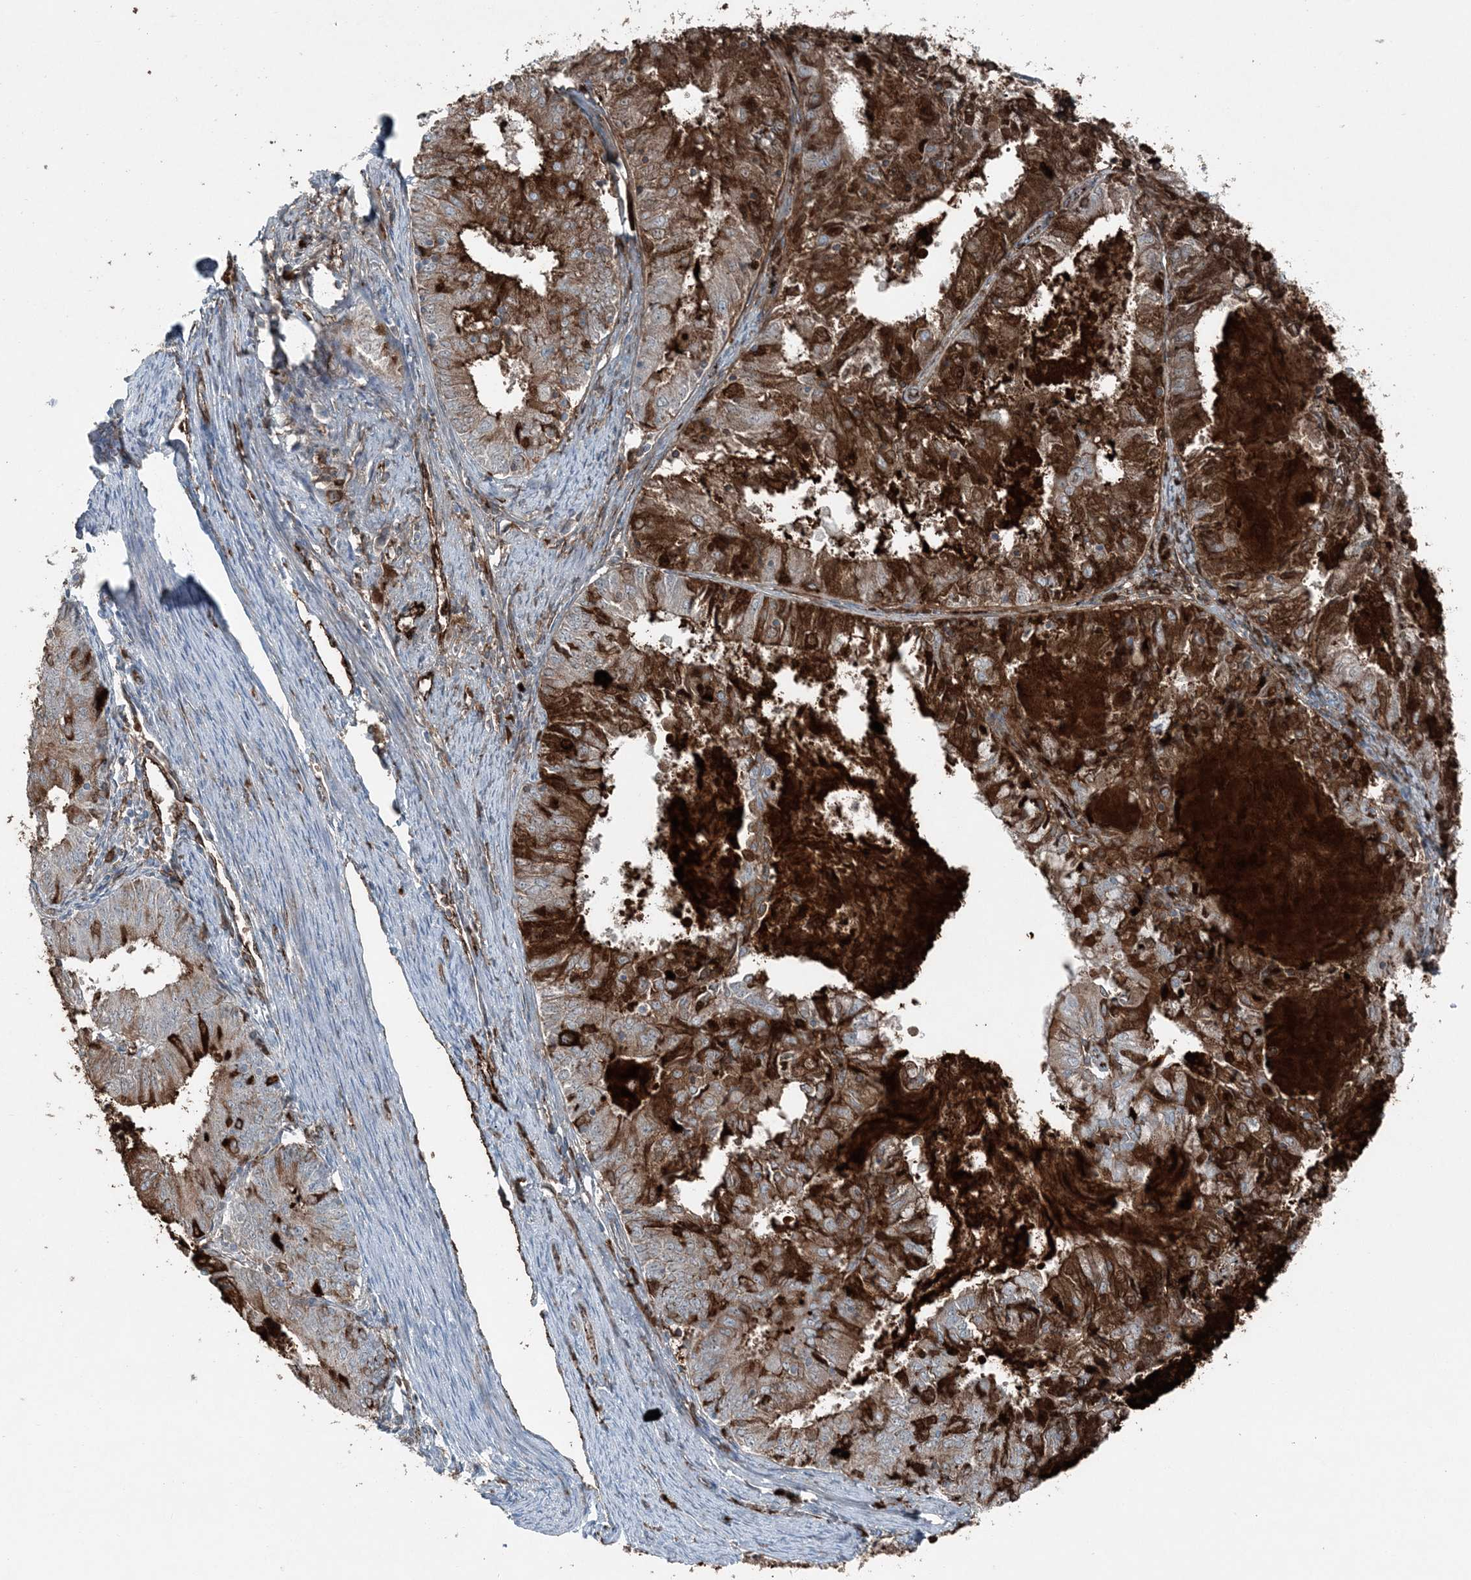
{"staining": {"intensity": "strong", "quantity": ">75%", "location": "cytoplasmic/membranous"}, "tissue": "endometrial cancer", "cell_type": "Tumor cells", "image_type": "cancer", "snomed": [{"axis": "morphology", "description": "Adenocarcinoma, NOS"}, {"axis": "topography", "description": "Endometrium"}], "caption": "Tumor cells reveal high levels of strong cytoplasmic/membranous positivity in approximately >75% of cells in endometrial cancer. The protein is shown in brown color, while the nuclei are stained blue.", "gene": "ELOVL7", "patient": {"sex": "female", "age": 57}}